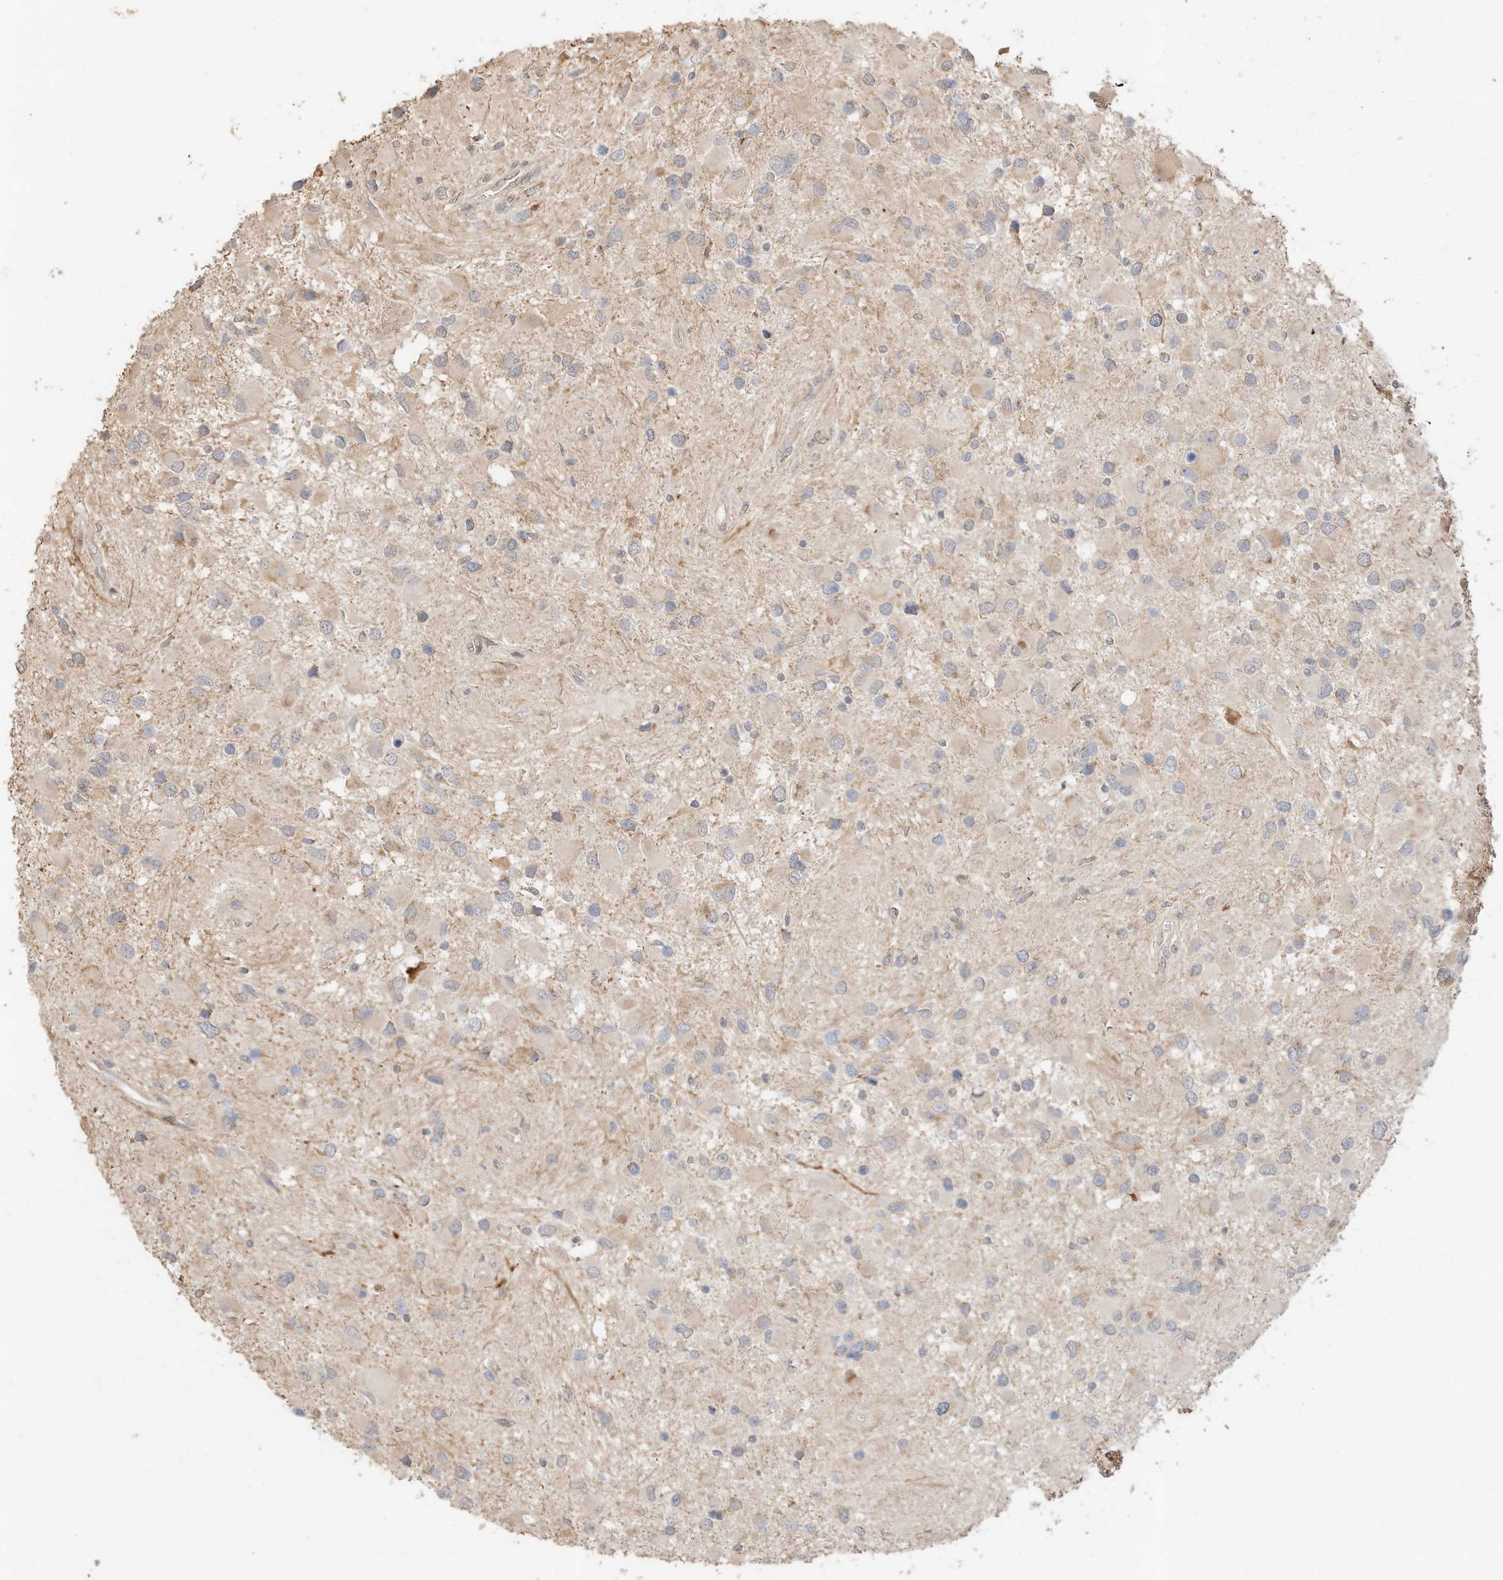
{"staining": {"intensity": "negative", "quantity": "none", "location": "none"}, "tissue": "glioma", "cell_type": "Tumor cells", "image_type": "cancer", "snomed": [{"axis": "morphology", "description": "Glioma, malignant, High grade"}, {"axis": "topography", "description": "Brain"}], "caption": "Tumor cells show no significant protein staining in malignant glioma (high-grade). (DAB IHC, high magnification).", "gene": "CAGE1", "patient": {"sex": "male", "age": 53}}